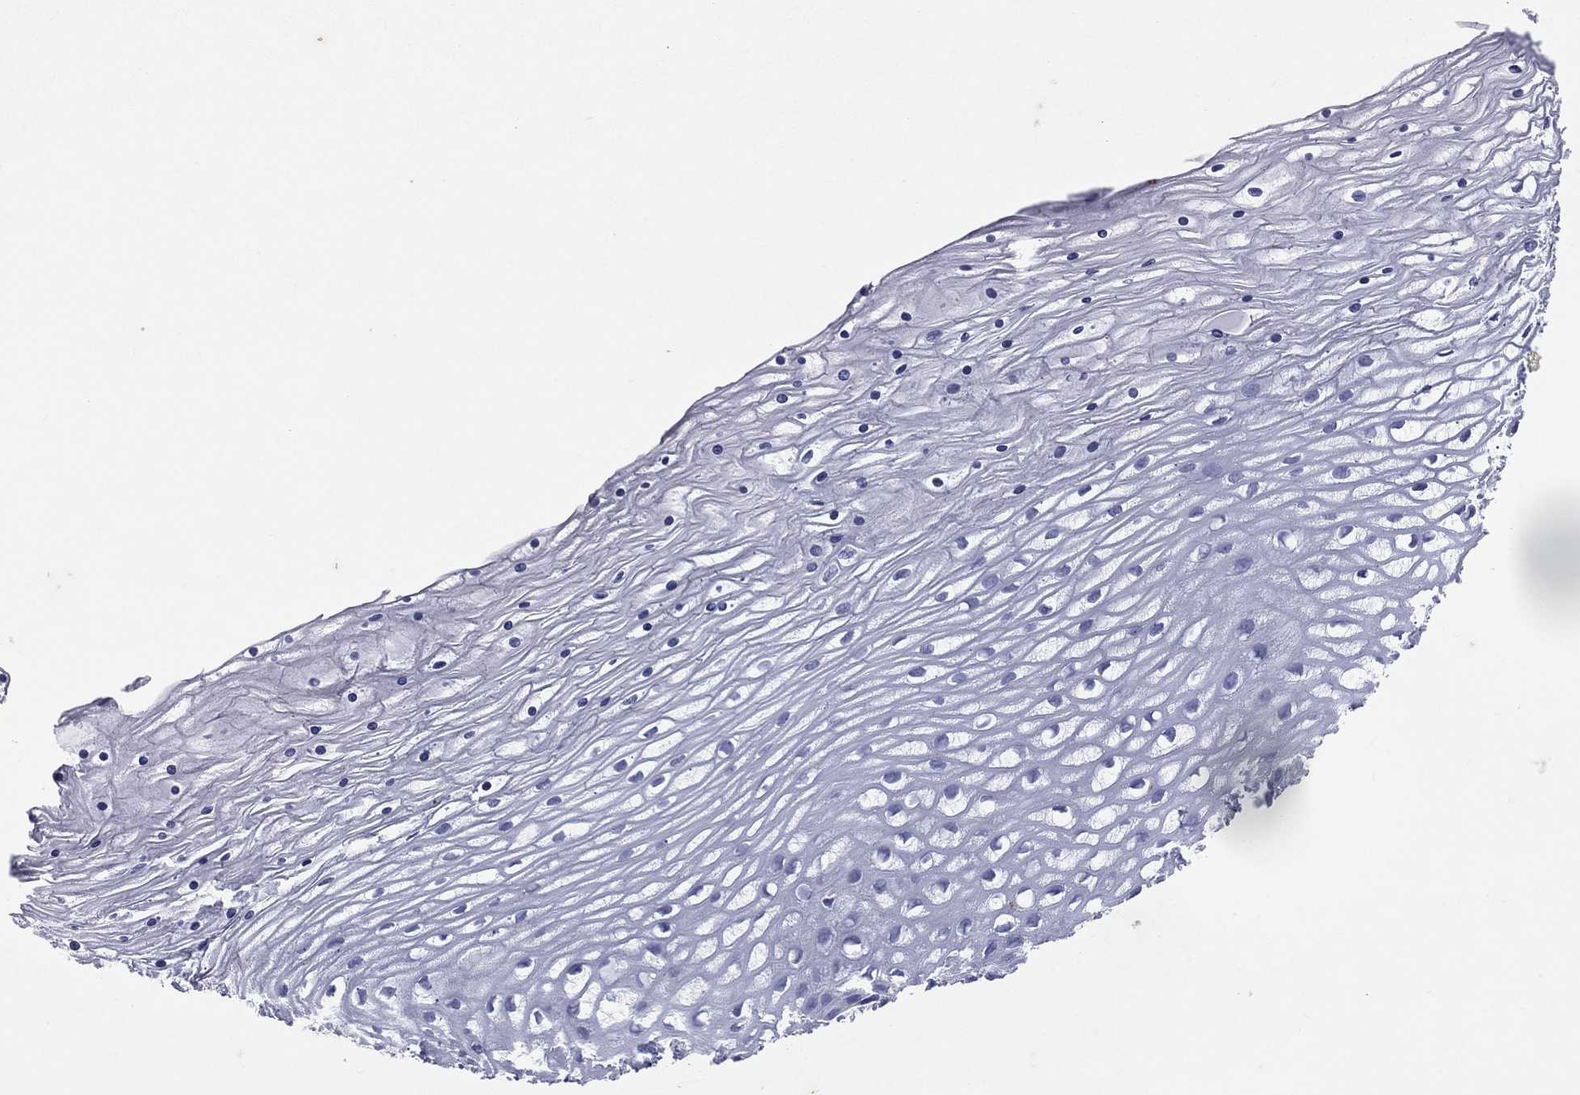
{"staining": {"intensity": "negative", "quantity": "none", "location": "none"}, "tissue": "cervix", "cell_type": "Glandular cells", "image_type": "normal", "snomed": [{"axis": "morphology", "description": "Normal tissue, NOS"}, {"axis": "topography", "description": "Cervix"}], "caption": "Immunohistochemical staining of unremarkable cervix shows no significant expression in glandular cells. The staining was performed using DAB to visualize the protein expression in brown, while the nuclei were stained in blue with hematoxylin (Magnification: 20x).", "gene": "HLA", "patient": {"sex": "female", "age": 35}}